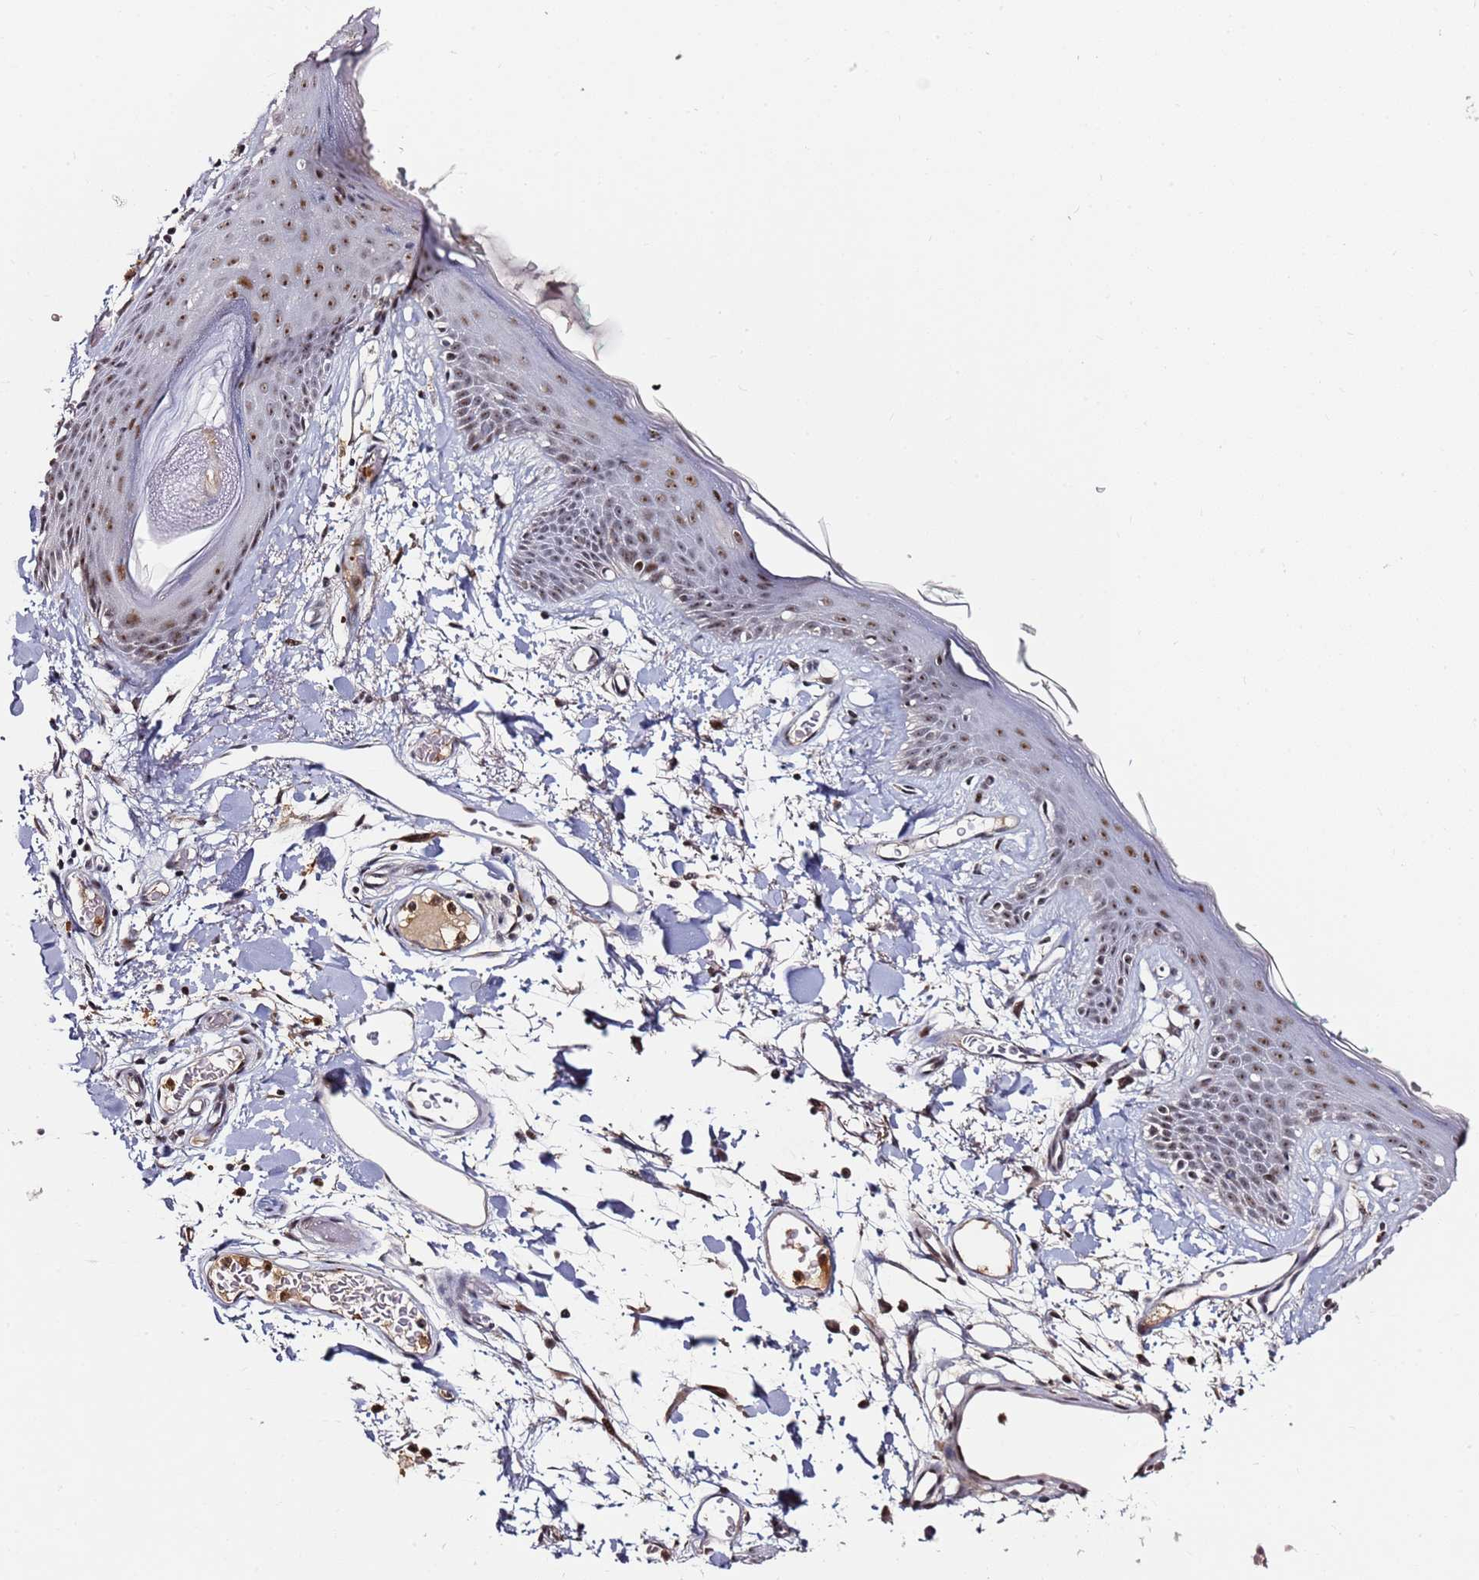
{"staining": {"intensity": "moderate", "quantity": ">75%", "location": "nuclear"}, "tissue": "skin", "cell_type": "Fibroblasts", "image_type": "normal", "snomed": [{"axis": "morphology", "description": "Normal tissue, NOS"}, {"axis": "topography", "description": "Skin"}], "caption": "Immunohistochemistry photomicrograph of benign skin: human skin stained using immunohistochemistry (IHC) displays medium levels of moderate protein expression localized specifically in the nuclear of fibroblasts, appearing as a nuclear brown color.", "gene": "FCF1", "patient": {"sex": "male", "age": 79}}